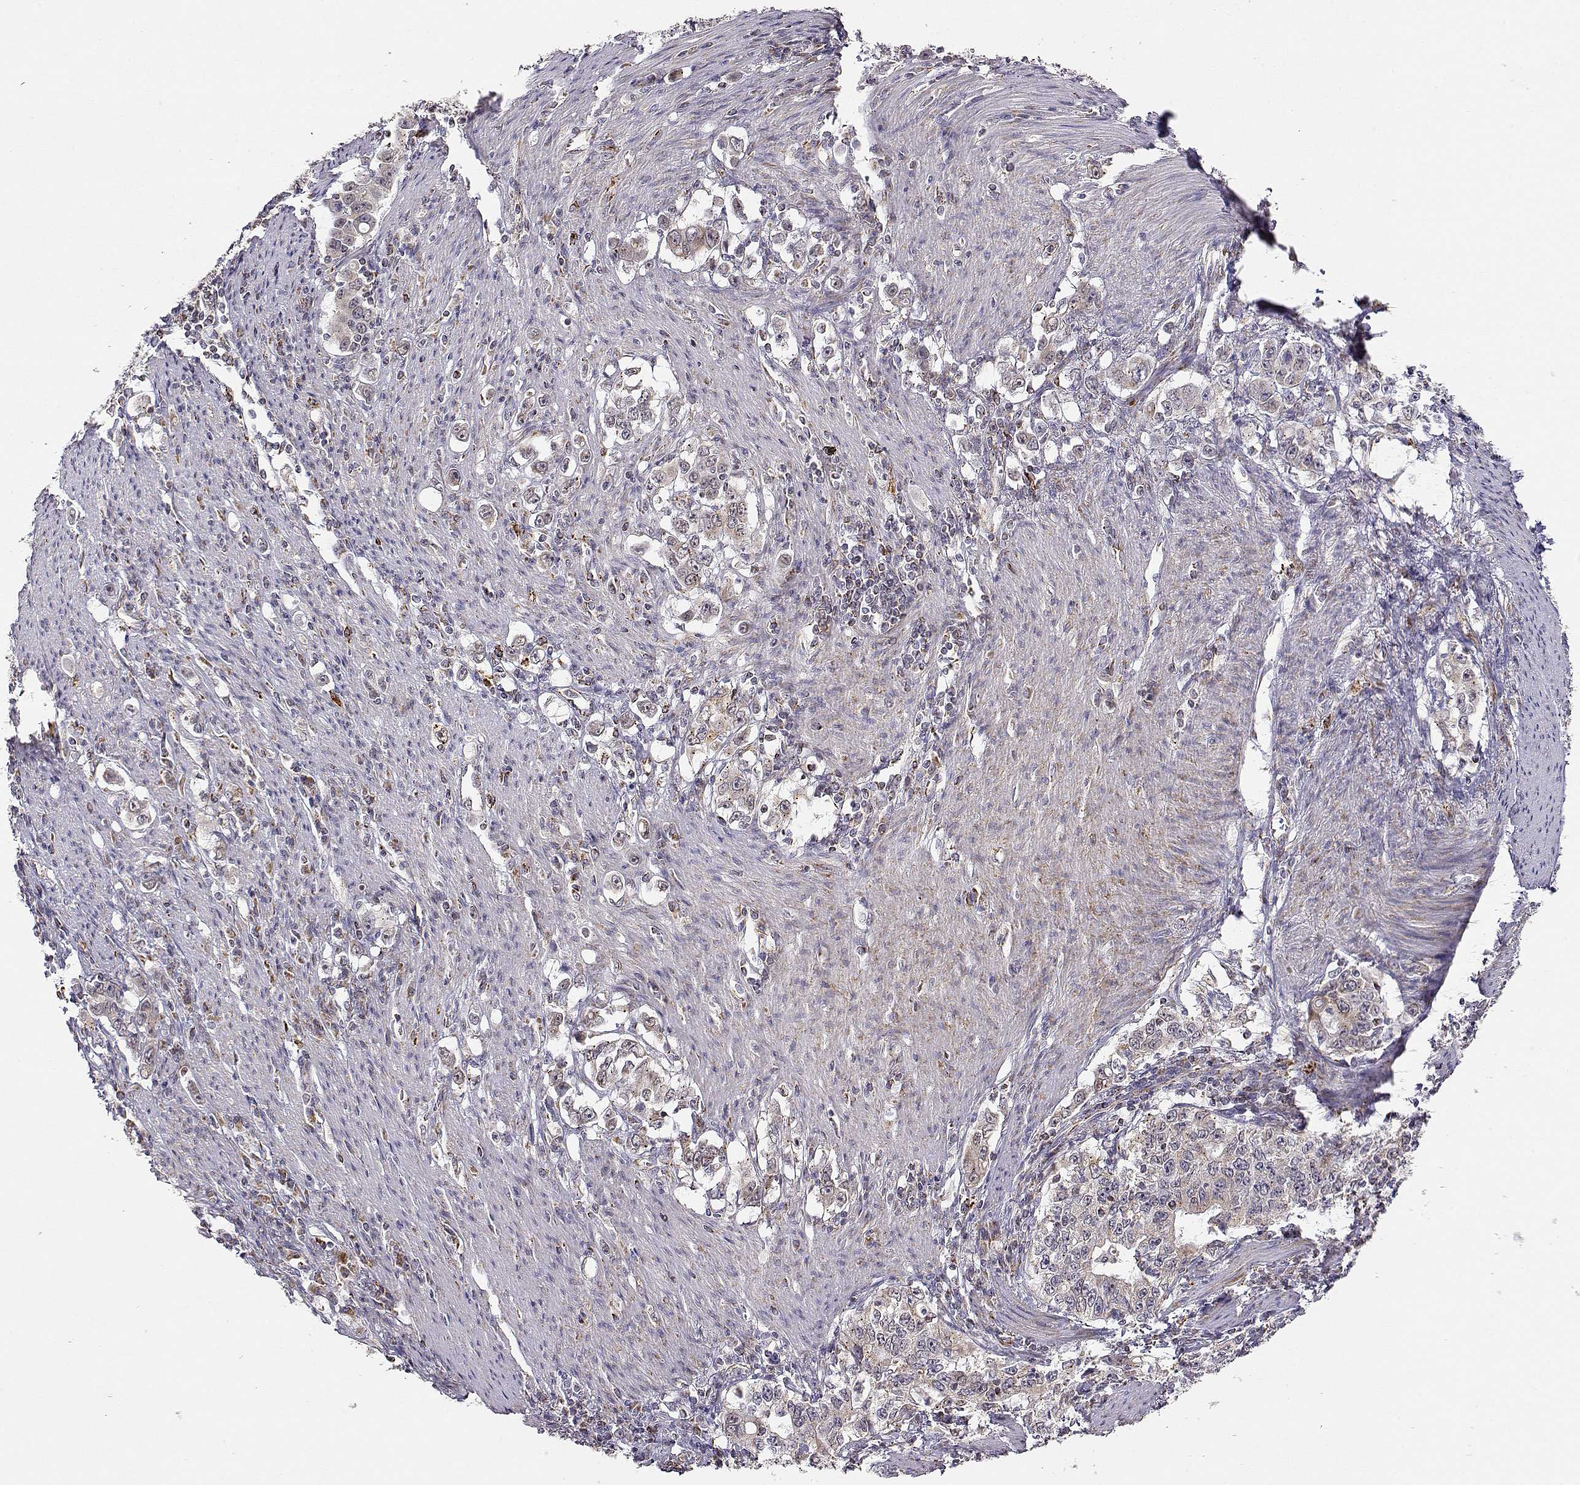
{"staining": {"intensity": "weak", "quantity": "25%-75%", "location": "cytoplasmic/membranous"}, "tissue": "stomach cancer", "cell_type": "Tumor cells", "image_type": "cancer", "snomed": [{"axis": "morphology", "description": "Adenocarcinoma, NOS"}, {"axis": "topography", "description": "Stomach, lower"}], "caption": "Immunohistochemistry (DAB (3,3'-diaminobenzidine)) staining of stomach cancer (adenocarcinoma) demonstrates weak cytoplasmic/membranous protein staining in approximately 25%-75% of tumor cells. (Brightfield microscopy of DAB IHC at high magnification).", "gene": "EXOG", "patient": {"sex": "female", "age": 72}}